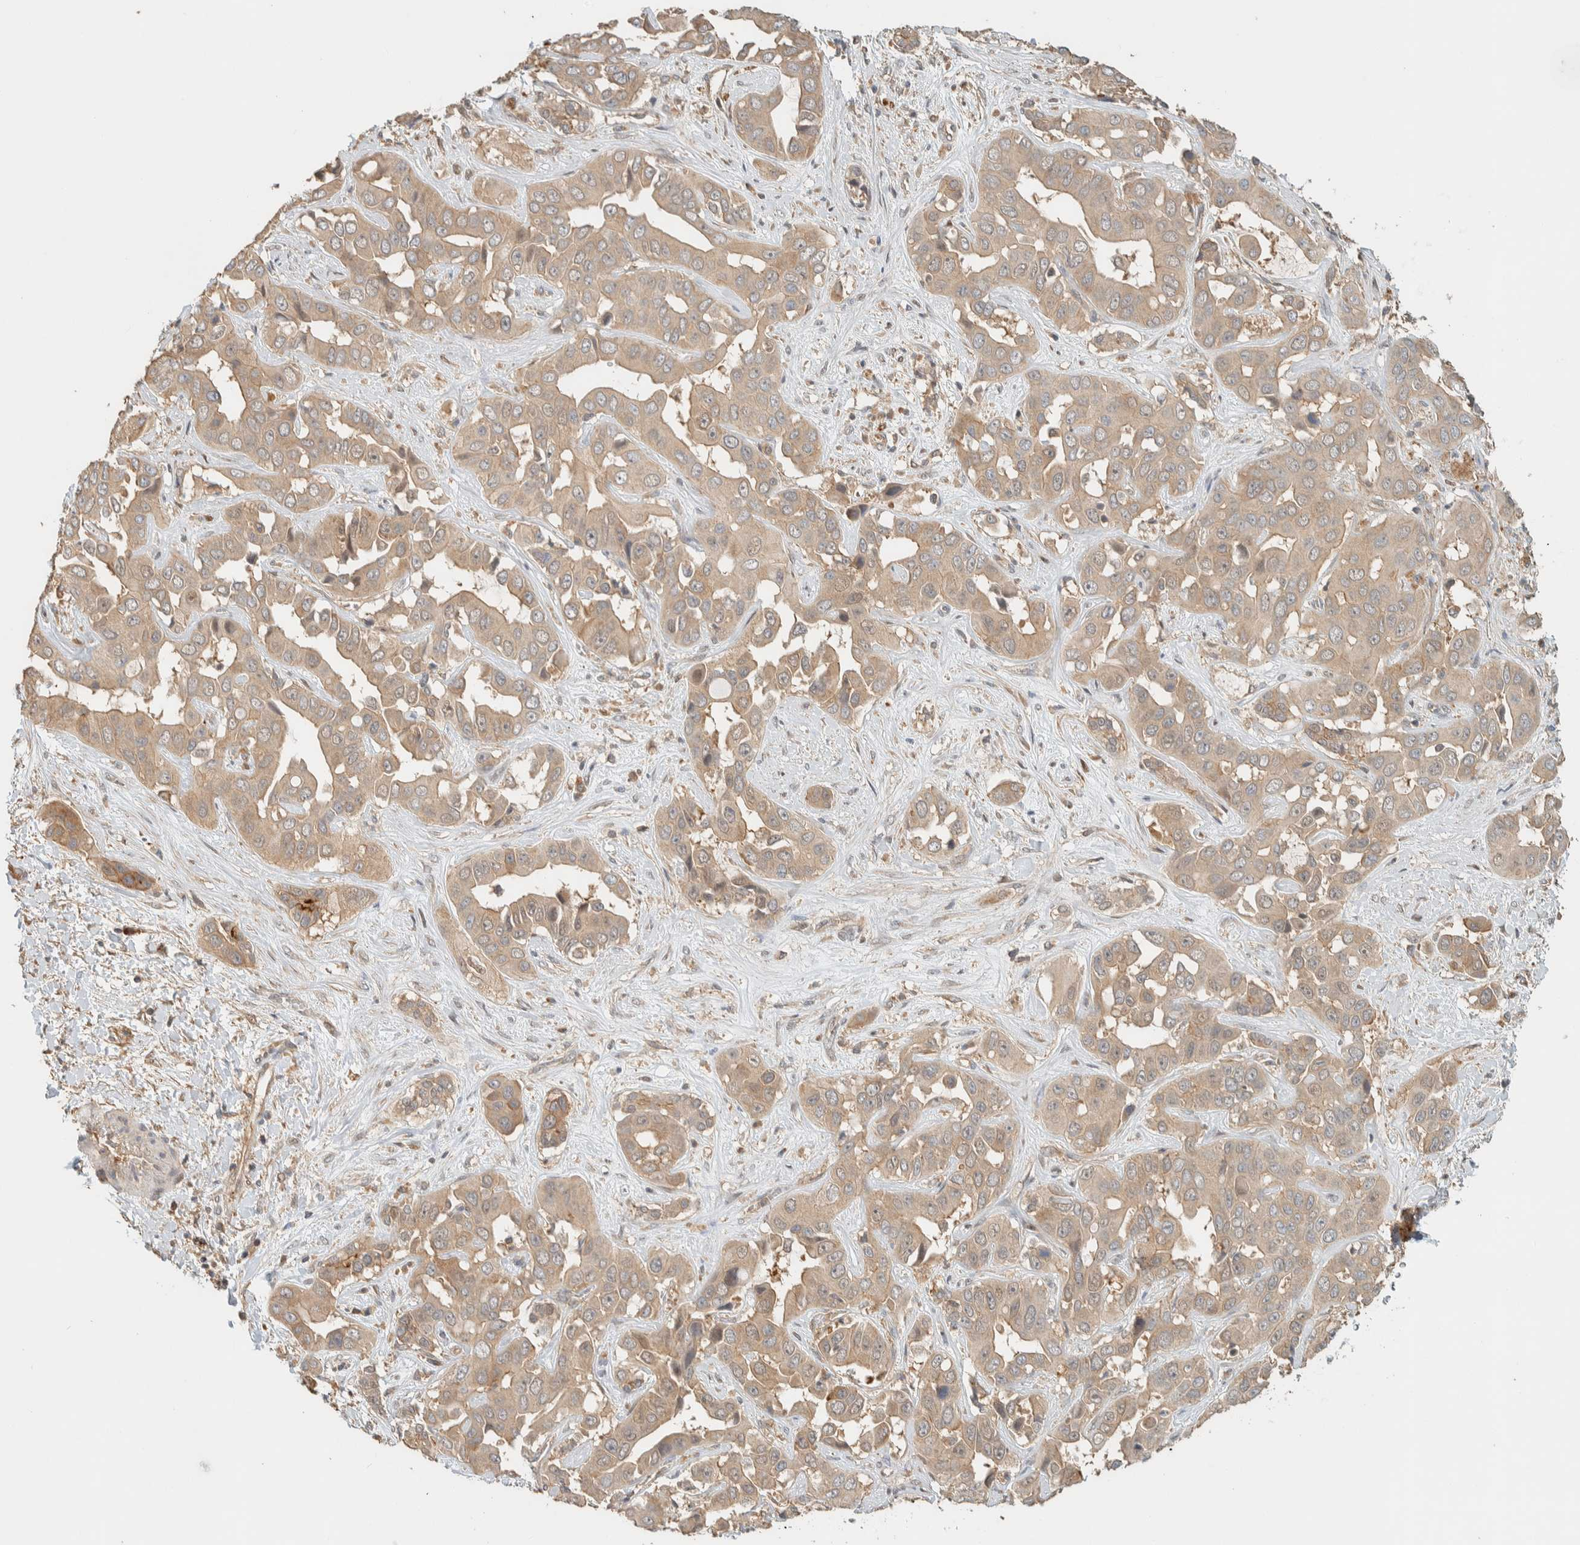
{"staining": {"intensity": "weak", "quantity": ">75%", "location": "cytoplasmic/membranous"}, "tissue": "liver cancer", "cell_type": "Tumor cells", "image_type": "cancer", "snomed": [{"axis": "morphology", "description": "Cholangiocarcinoma"}, {"axis": "topography", "description": "Liver"}], "caption": "This histopathology image displays immunohistochemistry staining of liver cholangiocarcinoma, with low weak cytoplasmic/membranous staining in approximately >75% of tumor cells.", "gene": "RAB11FIP1", "patient": {"sex": "female", "age": 52}}